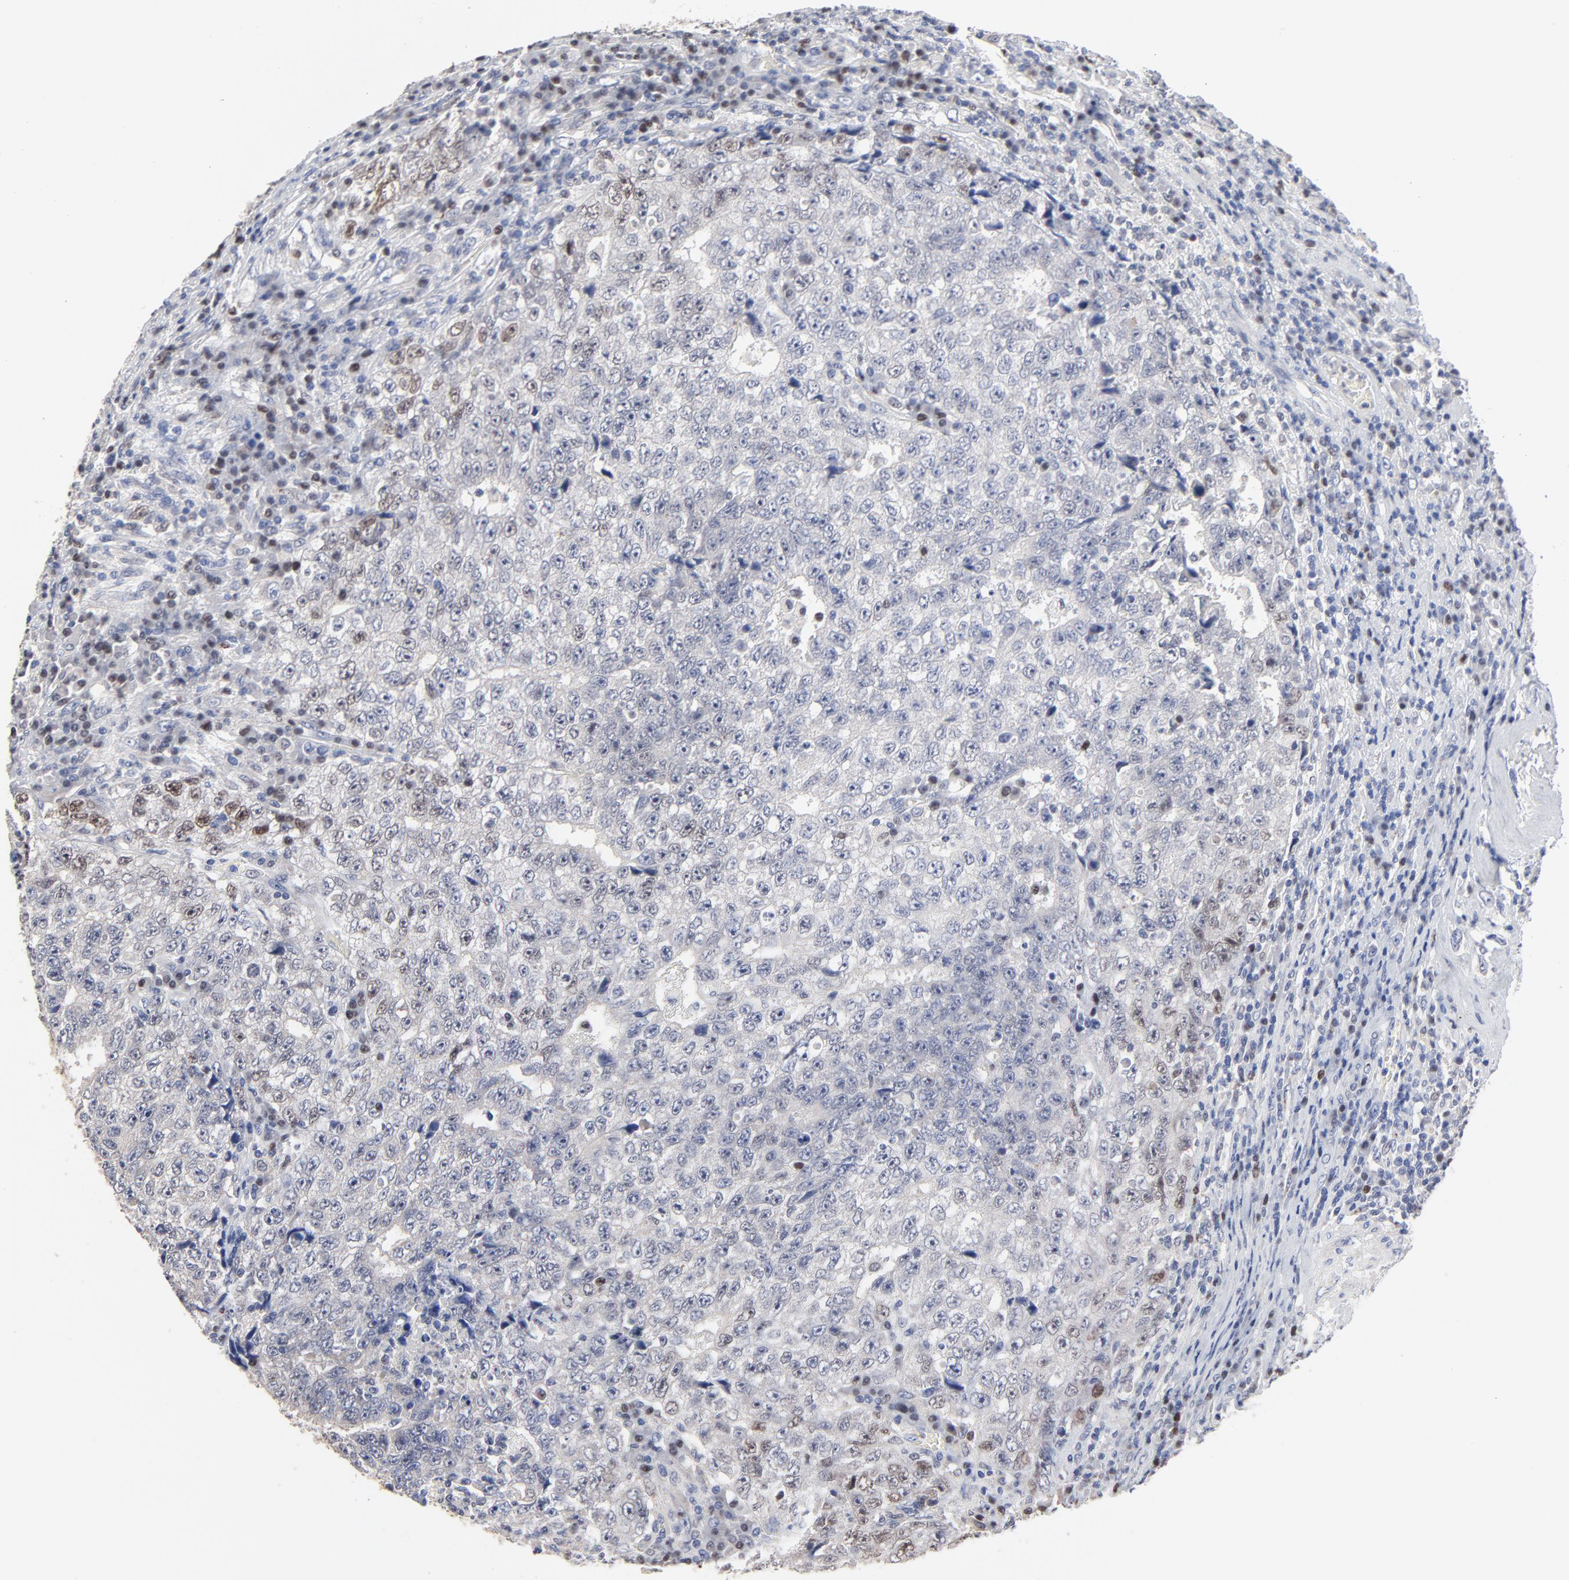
{"staining": {"intensity": "moderate", "quantity": "<25%", "location": "nuclear"}, "tissue": "testis cancer", "cell_type": "Tumor cells", "image_type": "cancer", "snomed": [{"axis": "morphology", "description": "Necrosis, NOS"}, {"axis": "morphology", "description": "Carcinoma, Embryonal, NOS"}, {"axis": "topography", "description": "Testis"}], "caption": "Protein analysis of embryonal carcinoma (testis) tissue displays moderate nuclear positivity in about <25% of tumor cells.", "gene": "AADAC", "patient": {"sex": "male", "age": 19}}